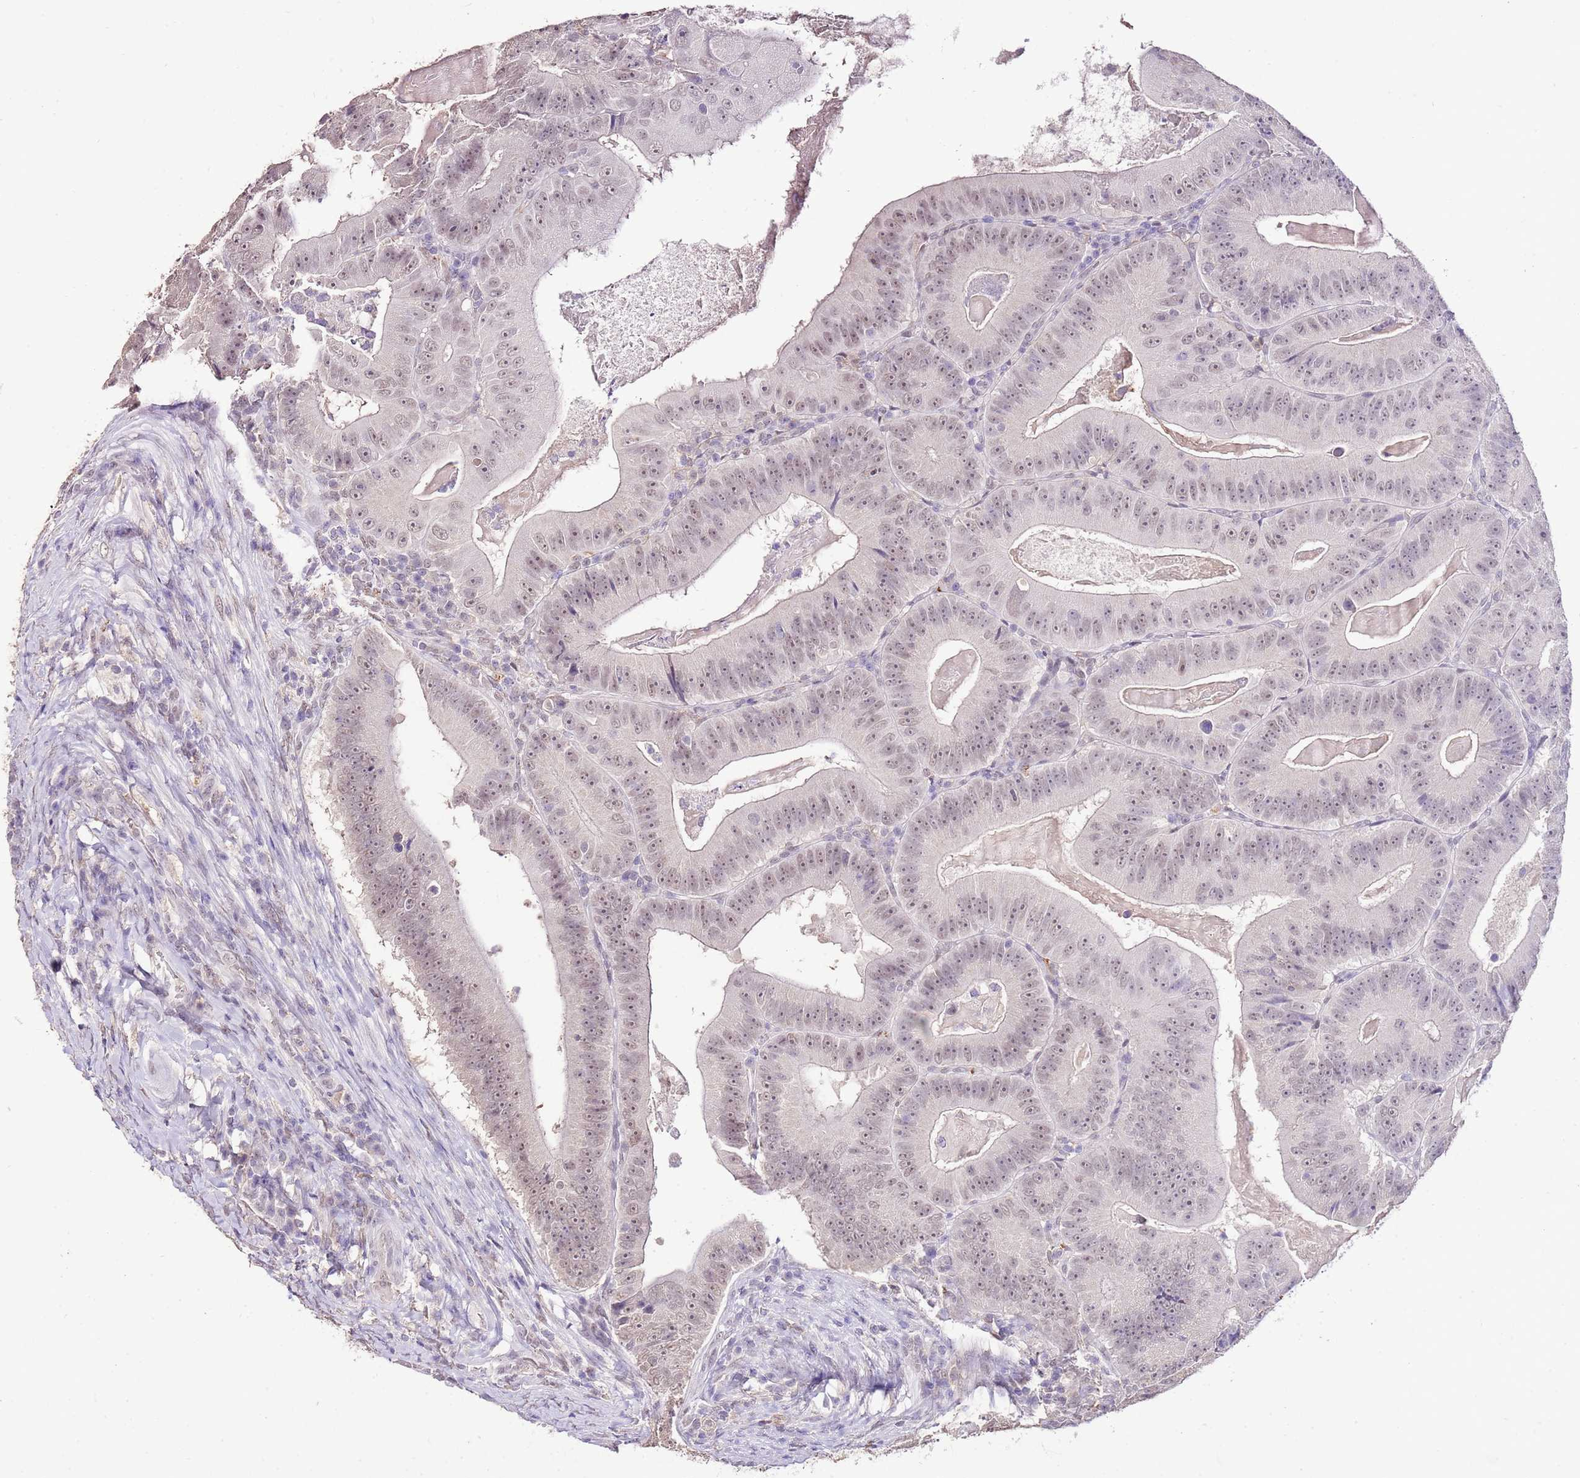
{"staining": {"intensity": "weak", "quantity": ">75%", "location": "nuclear"}, "tissue": "colorectal cancer", "cell_type": "Tumor cells", "image_type": "cancer", "snomed": [{"axis": "morphology", "description": "Adenocarcinoma, NOS"}, {"axis": "topography", "description": "Colon"}], "caption": "Colorectal cancer stained with immunohistochemistry (IHC) exhibits weak nuclear staining in about >75% of tumor cells.", "gene": "IZUMO4", "patient": {"sex": "female", "age": 86}}